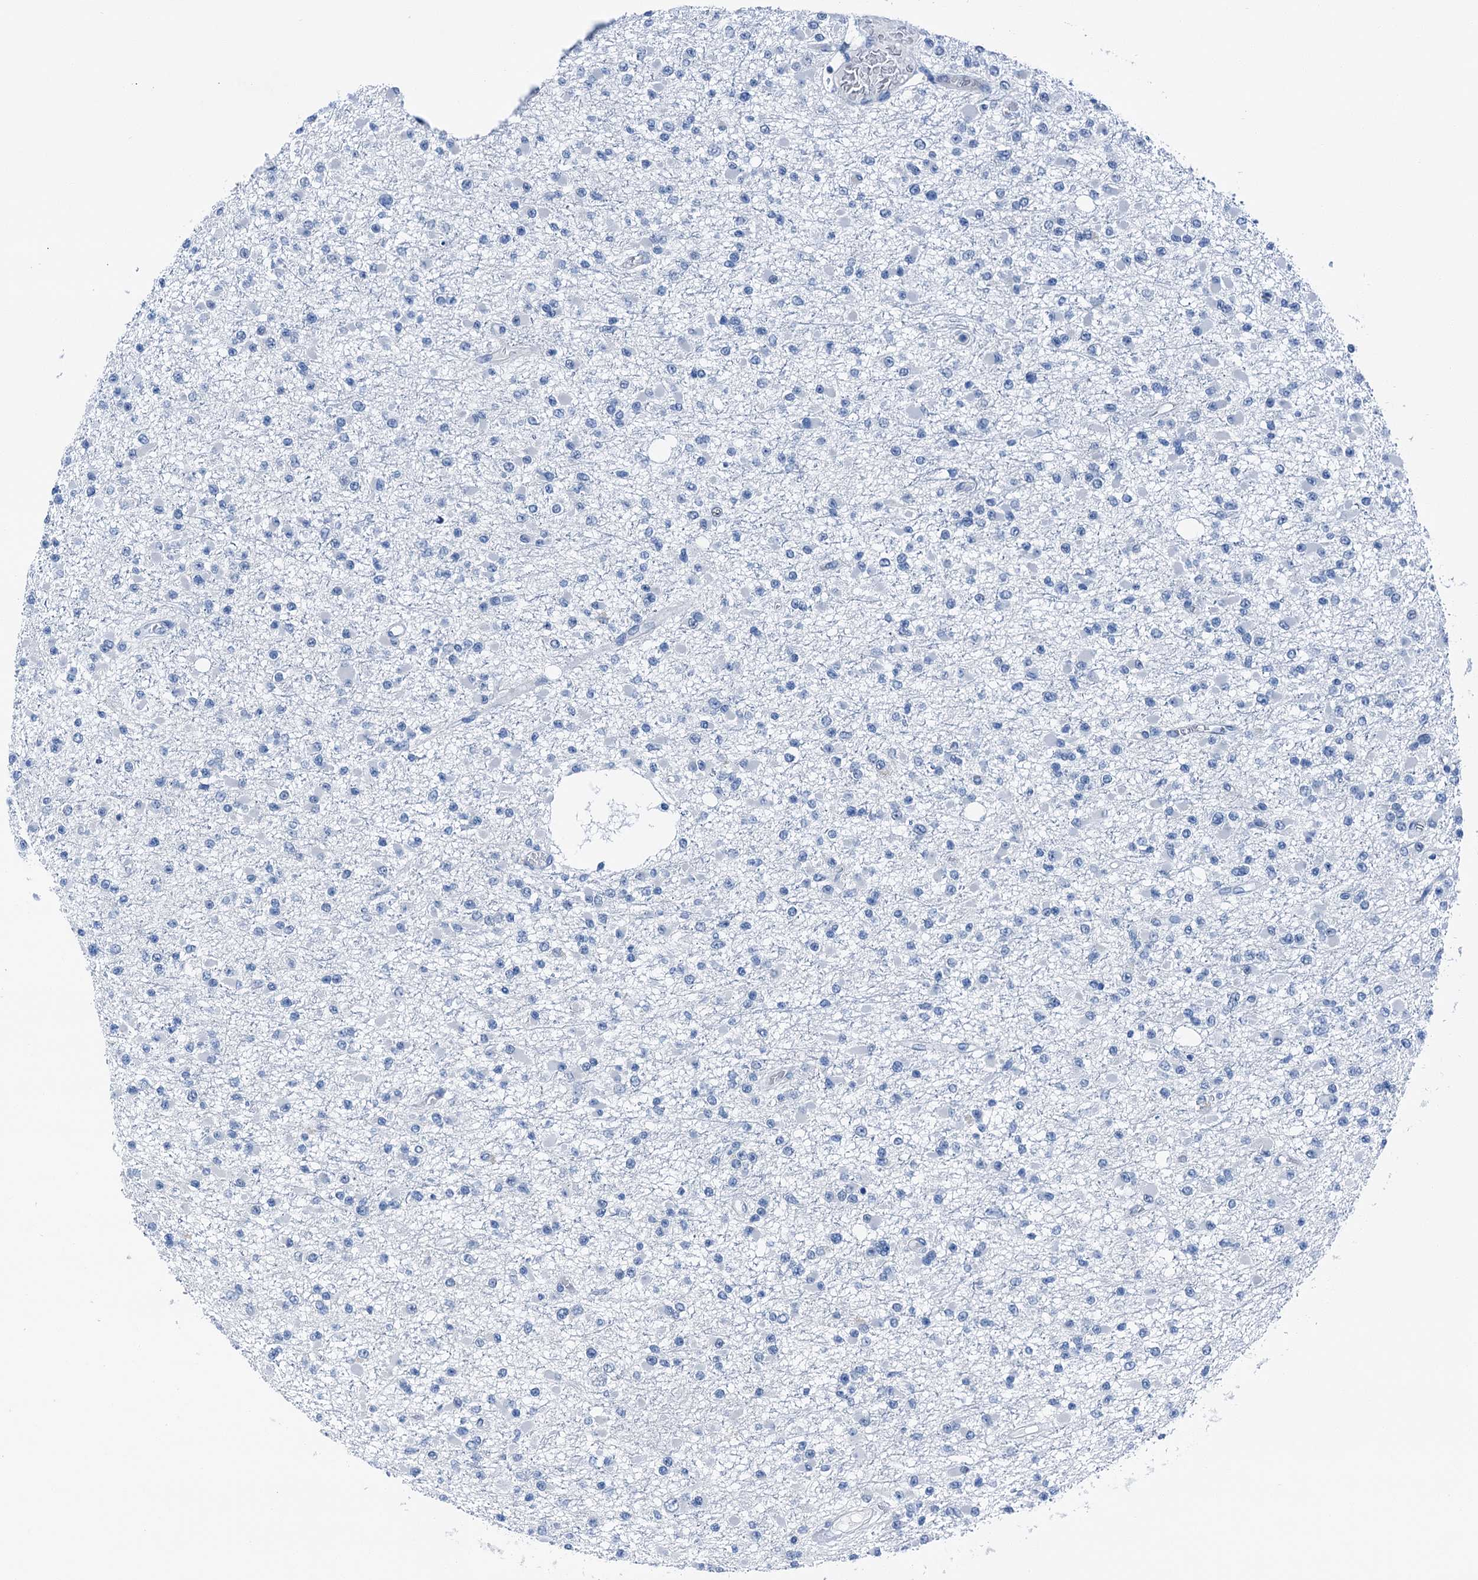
{"staining": {"intensity": "negative", "quantity": "none", "location": "none"}, "tissue": "glioma", "cell_type": "Tumor cells", "image_type": "cancer", "snomed": [{"axis": "morphology", "description": "Glioma, malignant, Low grade"}, {"axis": "topography", "description": "Brain"}], "caption": "This is an IHC photomicrograph of glioma. There is no expression in tumor cells.", "gene": "CBLN3", "patient": {"sex": "female", "age": 22}}